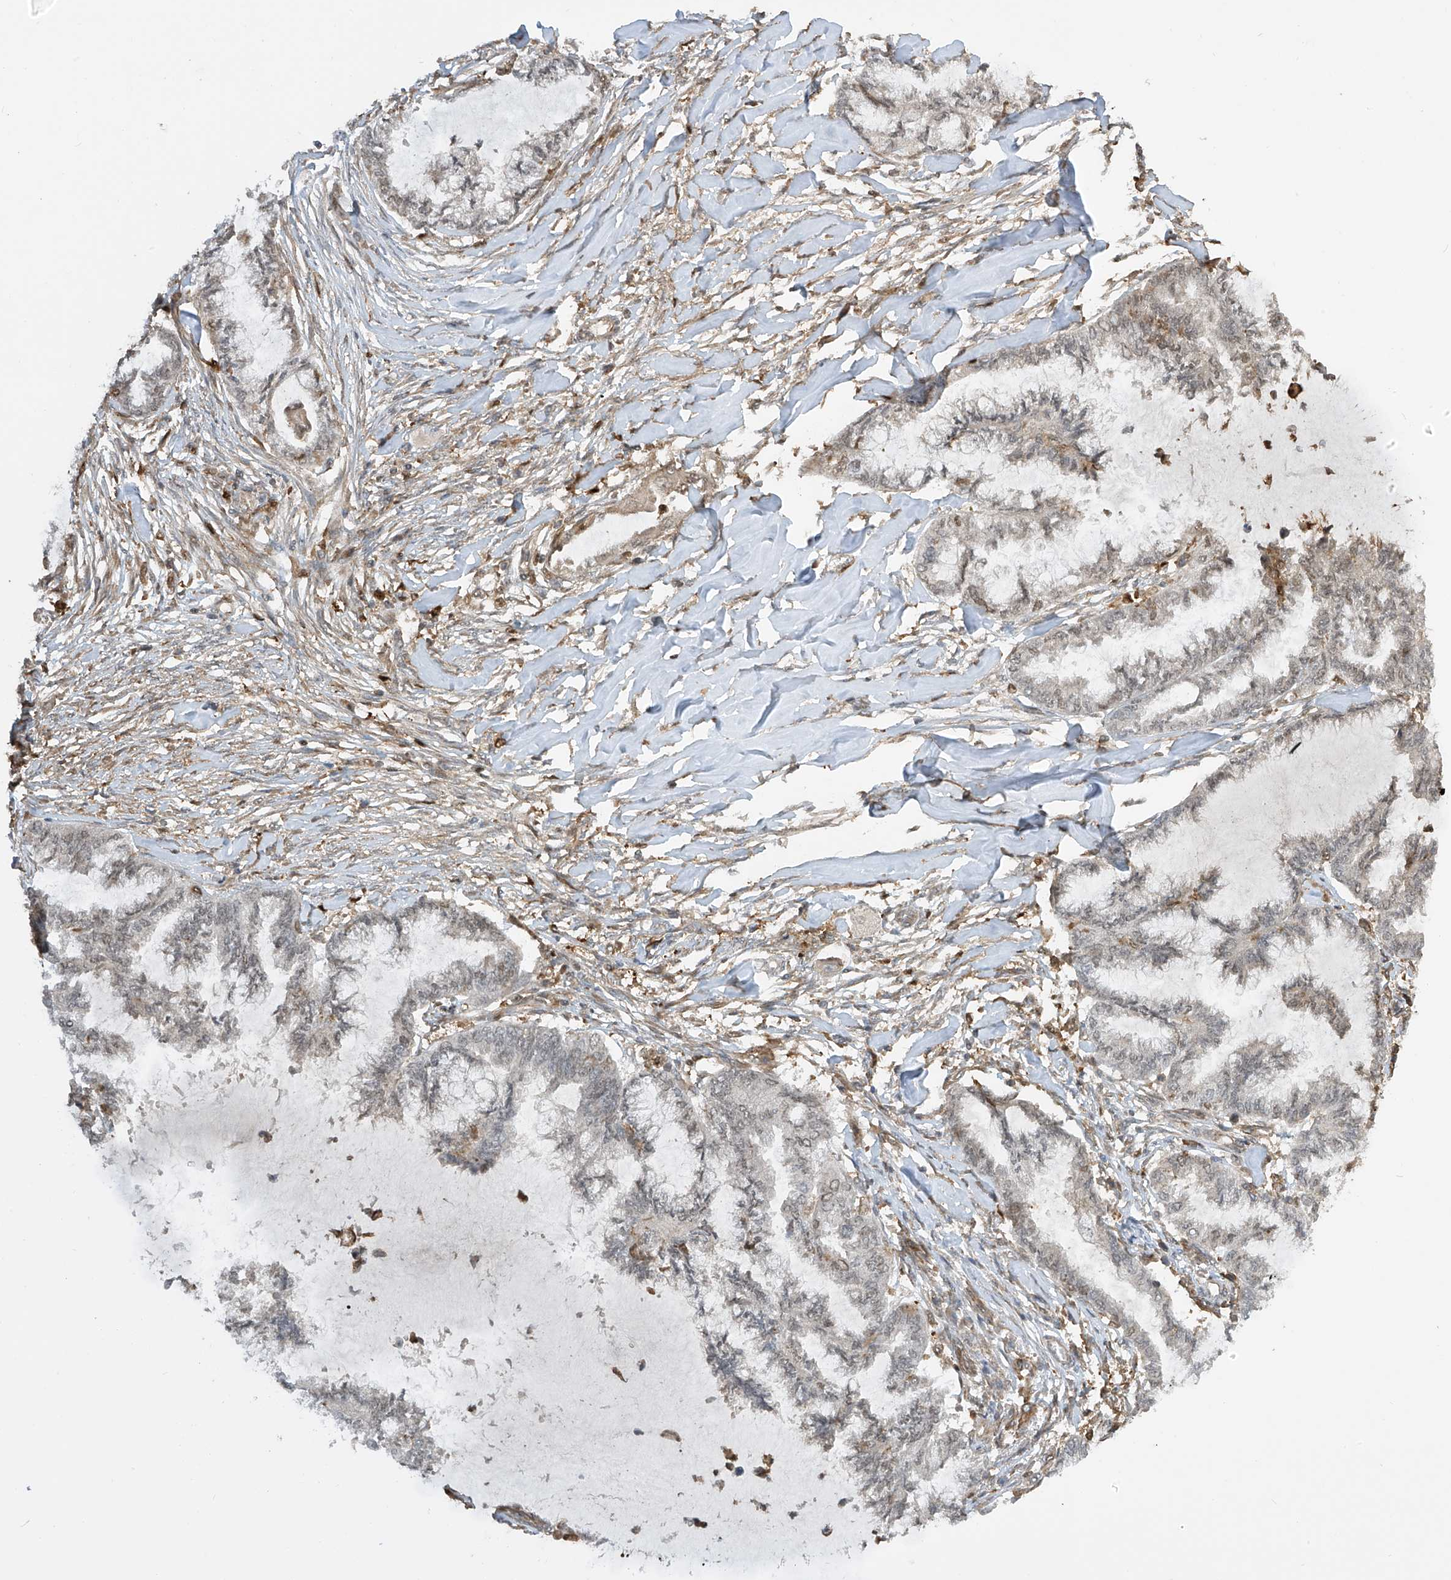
{"staining": {"intensity": "negative", "quantity": "none", "location": "none"}, "tissue": "endometrial cancer", "cell_type": "Tumor cells", "image_type": "cancer", "snomed": [{"axis": "morphology", "description": "Adenocarcinoma, NOS"}, {"axis": "topography", "description": "Endometrium"}], "caption": "Immunohistochemistry photomicrograph of human adenocarcinoma (endometrial) stained for a protein (brown), which shows no staining in tumor cells.", "gene": "ATAD2B", "patient": {"sex": "female", "age": 86}}